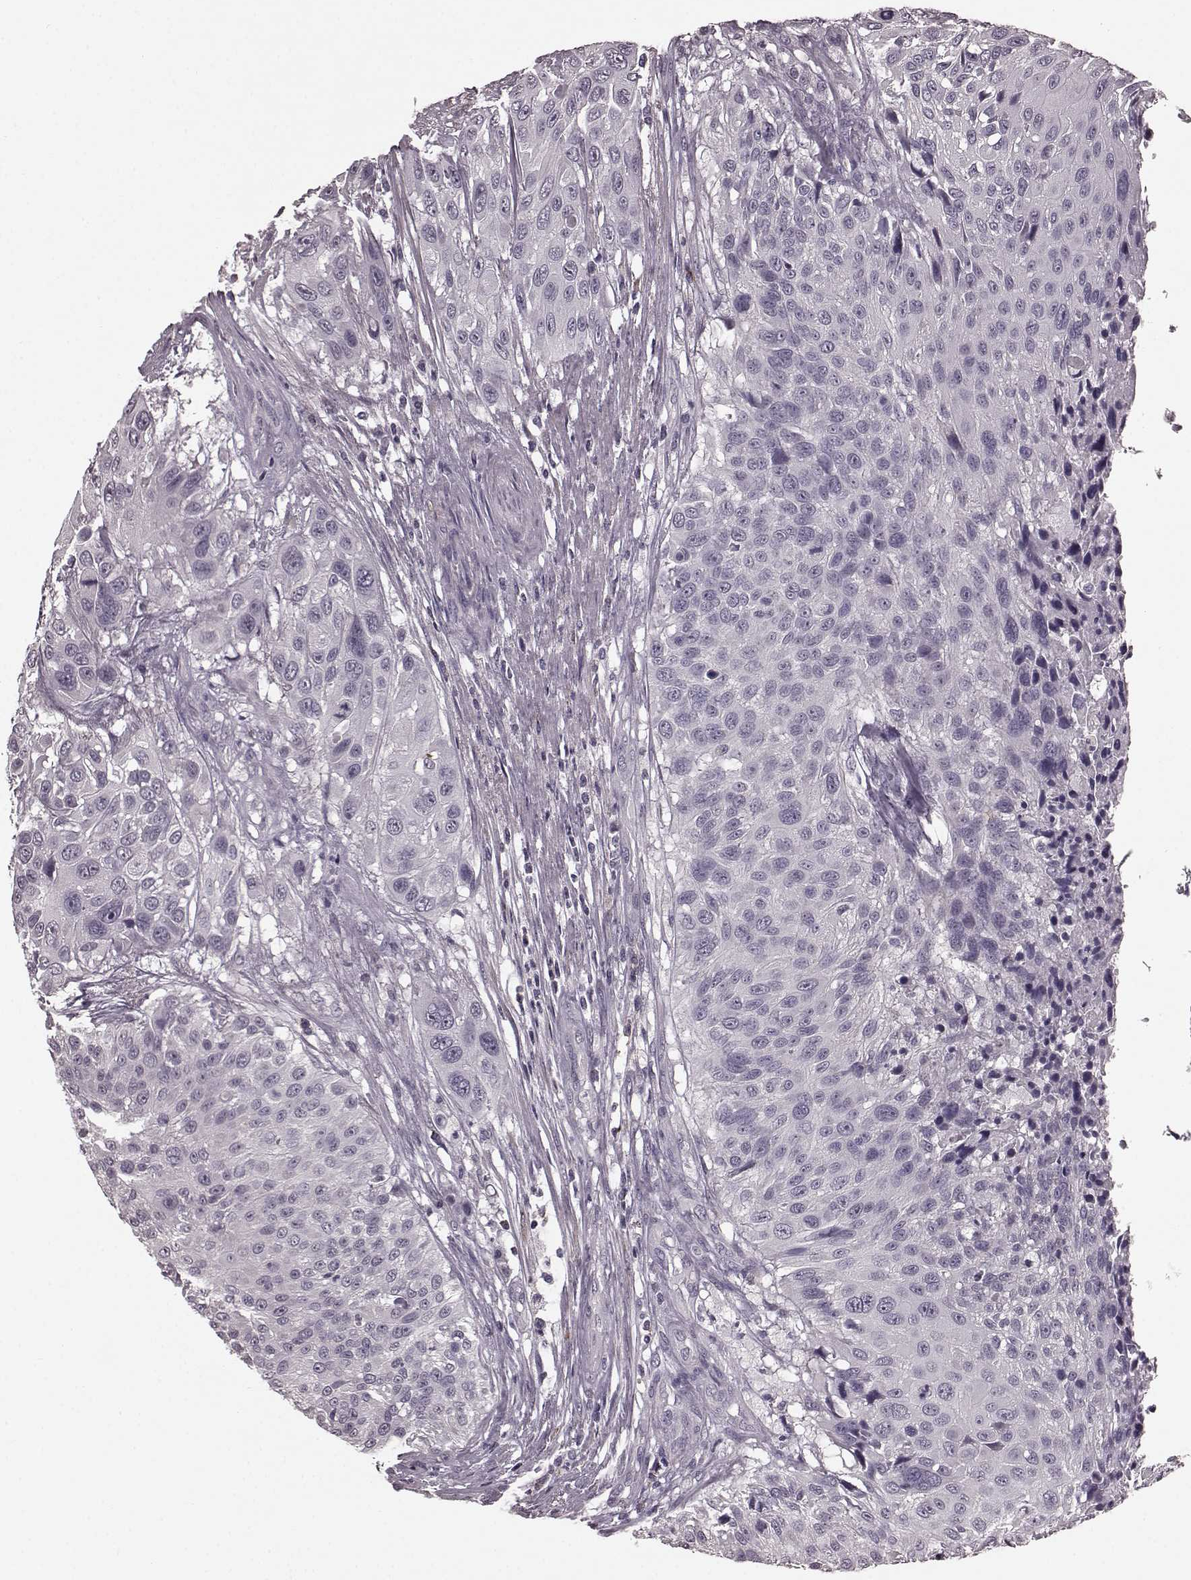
{"staining": {"intensity": "negative", "quantity": "none", "location": "none"}, "tissue": "urothelial cancer", "cell_type": "Tumor cells", "image_type": "cancer", "snomed": [{"axis": "morphology", "description": "Urothelial carcinoma, NOS"}, {"axis": "topography", "description": "Urinary bladder"}], "caption": "Immunohistochemistry (IHC) micrograph of transitional cell carcinoma stained for a protein (brown), which displays no staining in tumor cells. The staining is performed using DAB (3,3'-diaminobenzidine) brown chromogen with nuclei counter-stained in using hematoxylin.", "gene": "CD28", "patient": {"sex": "male", "age": 55}}